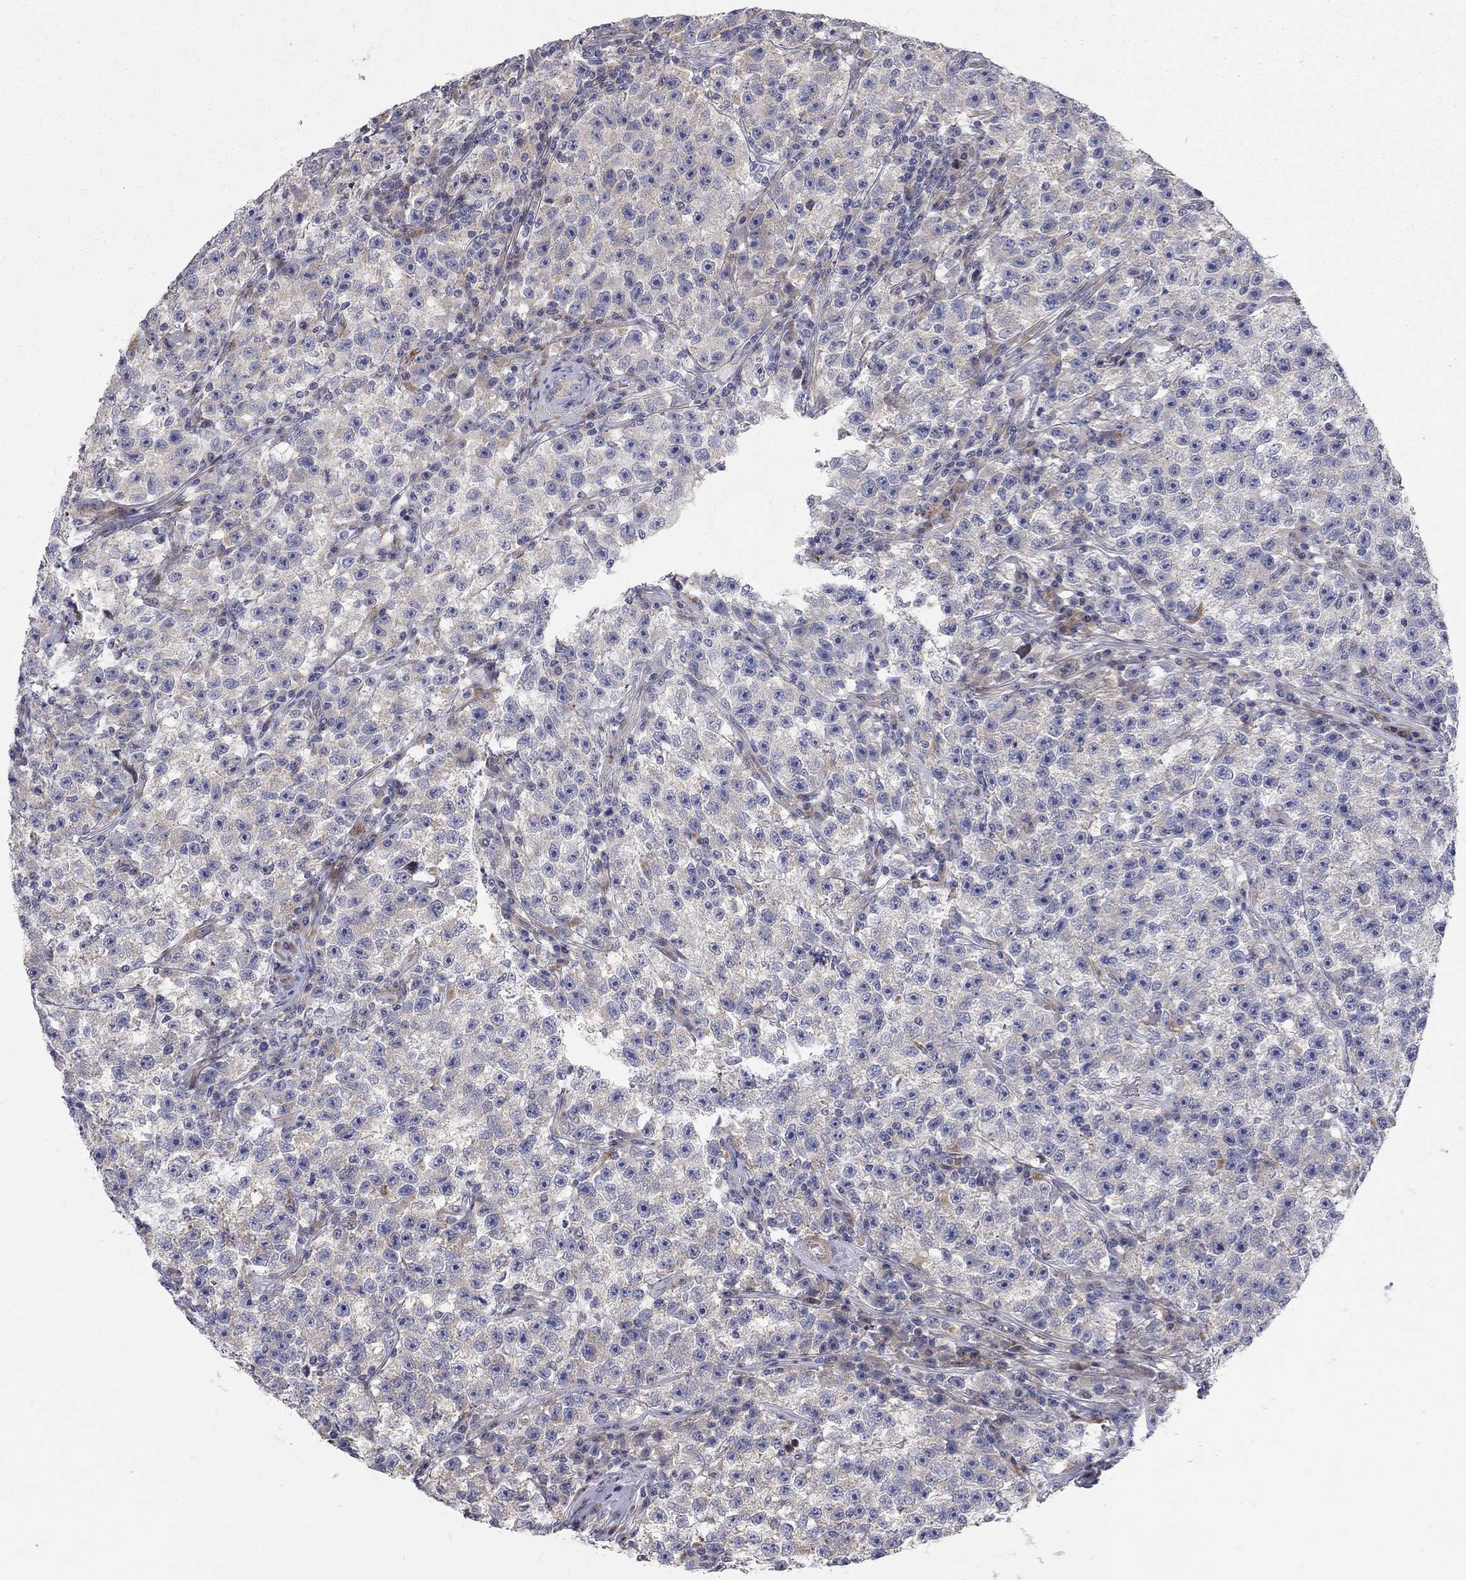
{"staining": {"intensity": "negative", "quantity": "none", "location": "none"}, "tissue": "testis cancer", "cell_type": "Tumor cells", "image_type": "cancer", "snomed": [{"axis": "morphology", "description": "Seminoma, NOS"}, {"axis": "topography", "description": "Testis"}], "caption": "This is a histopathology image of IHC staining of seminoma (testis), which shows no expression in tumor cells.", "gene": "KANSL1L", "patient": {"sex": "male", "age": 22}}